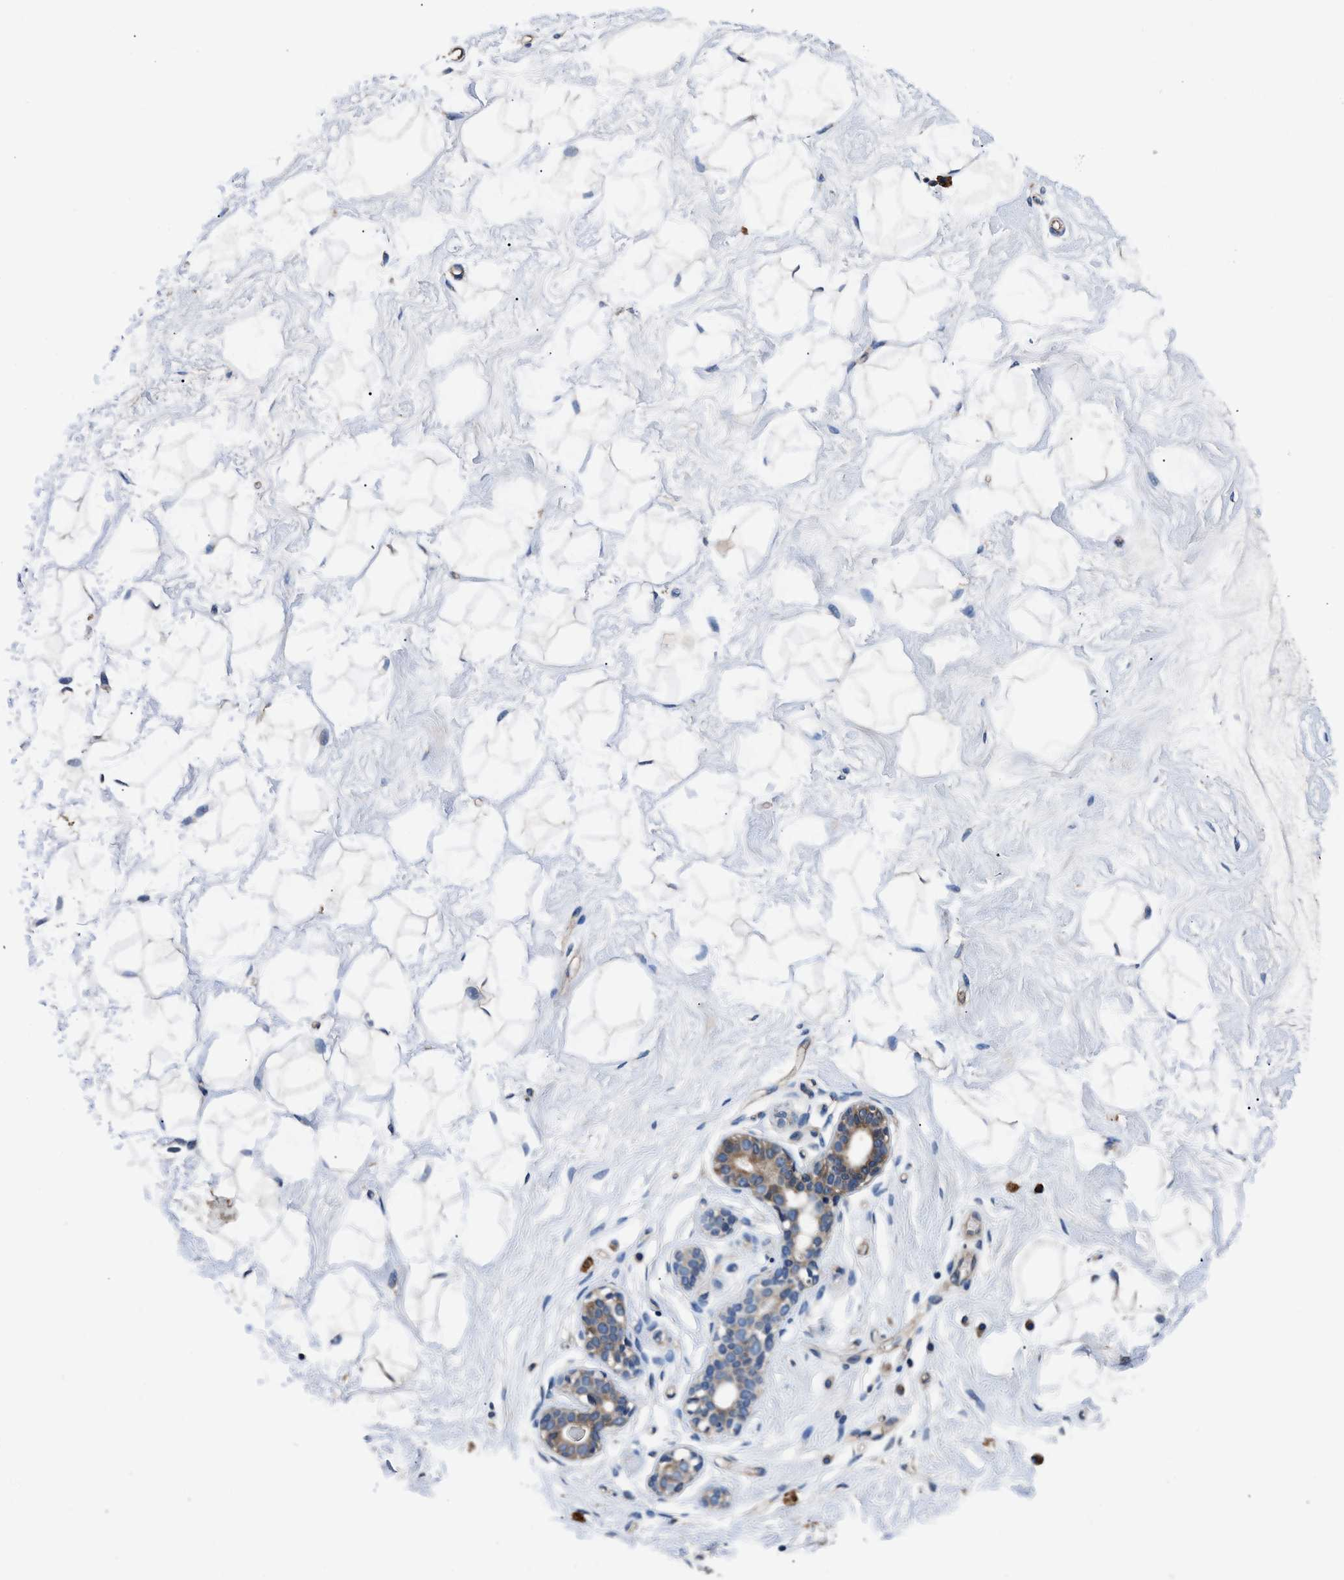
{"staining": {"intensity": "negative", "quantity": "none", "location": "none"}, "tissue": "breast", "cell_type": "Adipocytes", "image_type": "normal", "snomed": [{"axis": "morphology", "description": "Normal tissue, NOS"}, {"axis": "topography", "description": "Breast"}], "caption": "Photomicrograph shows no protein expression in adipocytes of unremarkable breast. (DAB IHC visualized using brightfield microscopy, high magnification).", "gene": "DHRS7B", "patient": {"sex": "female", "age": 23}}